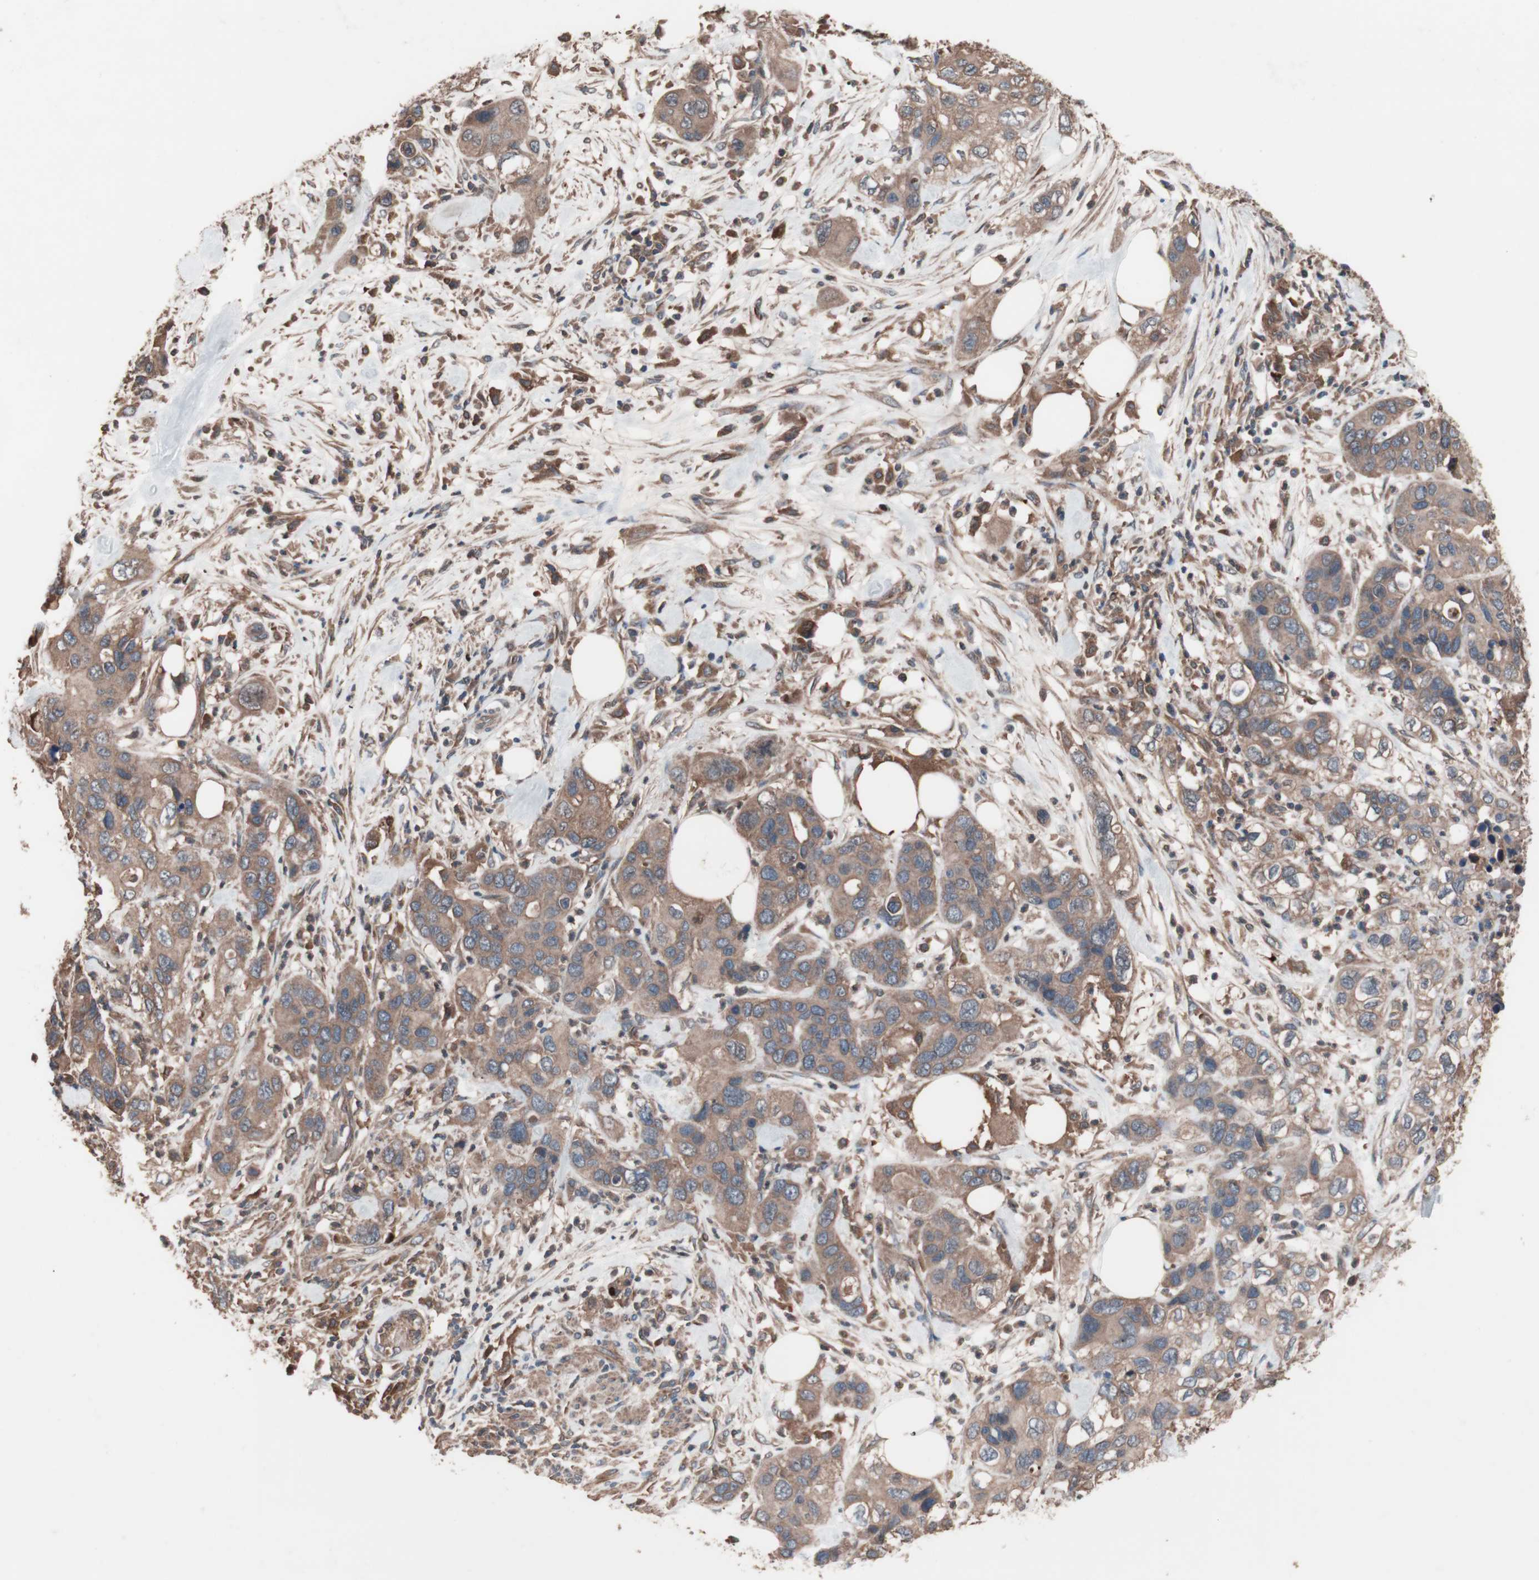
{"staining": {"intensity": "moderate", "quantity": ">75%", "location": "cytoplasmic/membranous"}, "tissue": "pancreatic cancer", "cell_type": "Tumor cells", "image_type": "cancer", "snomed": [{"axis": "morphology", "description": "Adenocarcinoma, NOS"}, {"axis": "topography", "description": "Pancreas"}], "caption": "Moderate cytoplasmic/membranous staining for a protein is seen in about >75% of tumor cells of pancreatic cancer using immunohistochemistry (IHC).", "gene": "ATG7", "patient": {"sex": "female", "age": 71}}